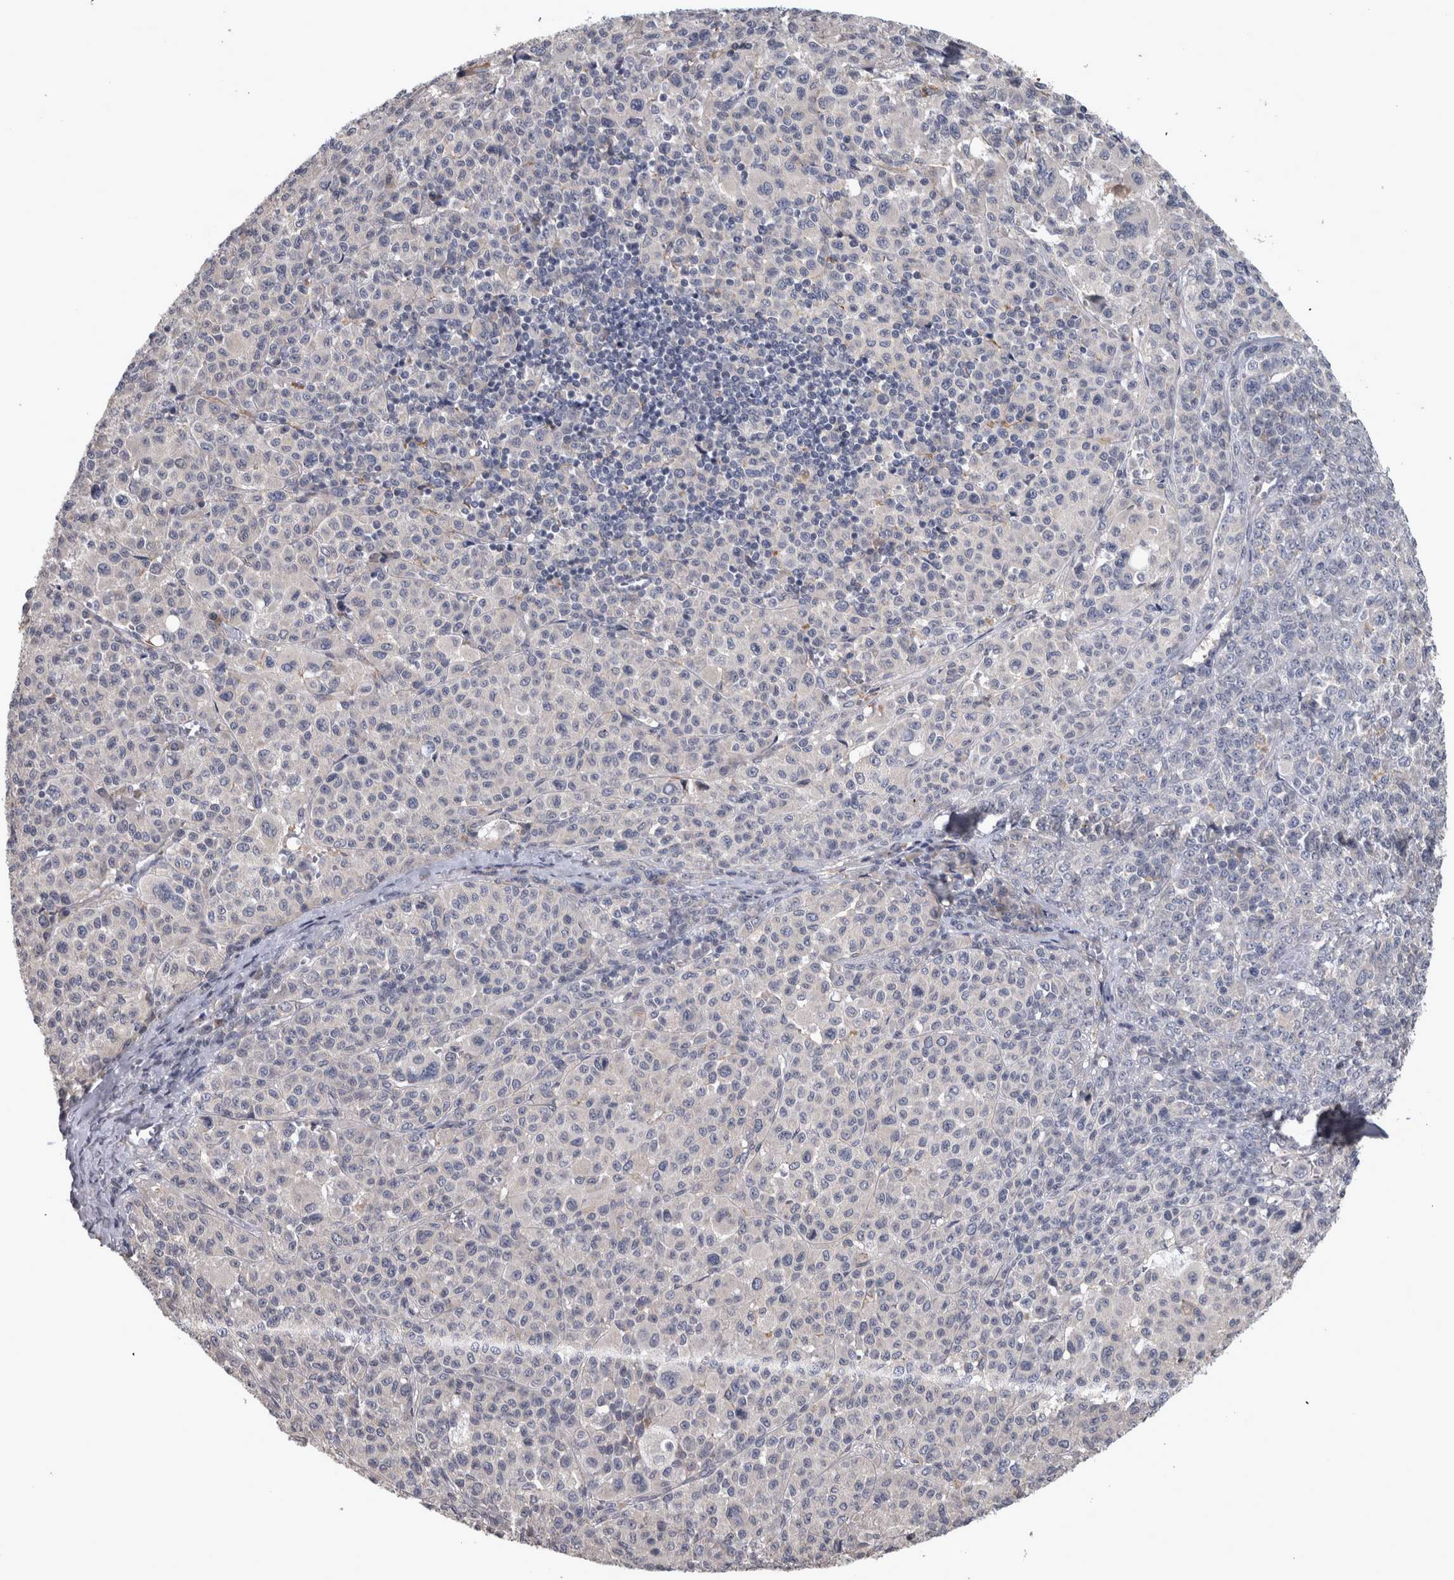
{"staining": {"intensity": "negative", "quantity": "none", "location": "none"}, "tissue": "melanoma", "cell_type": "Tumor cells", "image_type": "cancer", "snomed": [{"axis": "morphology", "description": "Malignant melanoma, Metastatic site"}, {"axis": "topography", "description": "Skin"}], "caption": "DAB immunohistochemical staining of human malignant melanoma (metastatic site) exhibits no significant expression in tumor cells.", "gene": "PRKCI", "patient": {"sex": "female", "age": 74}}